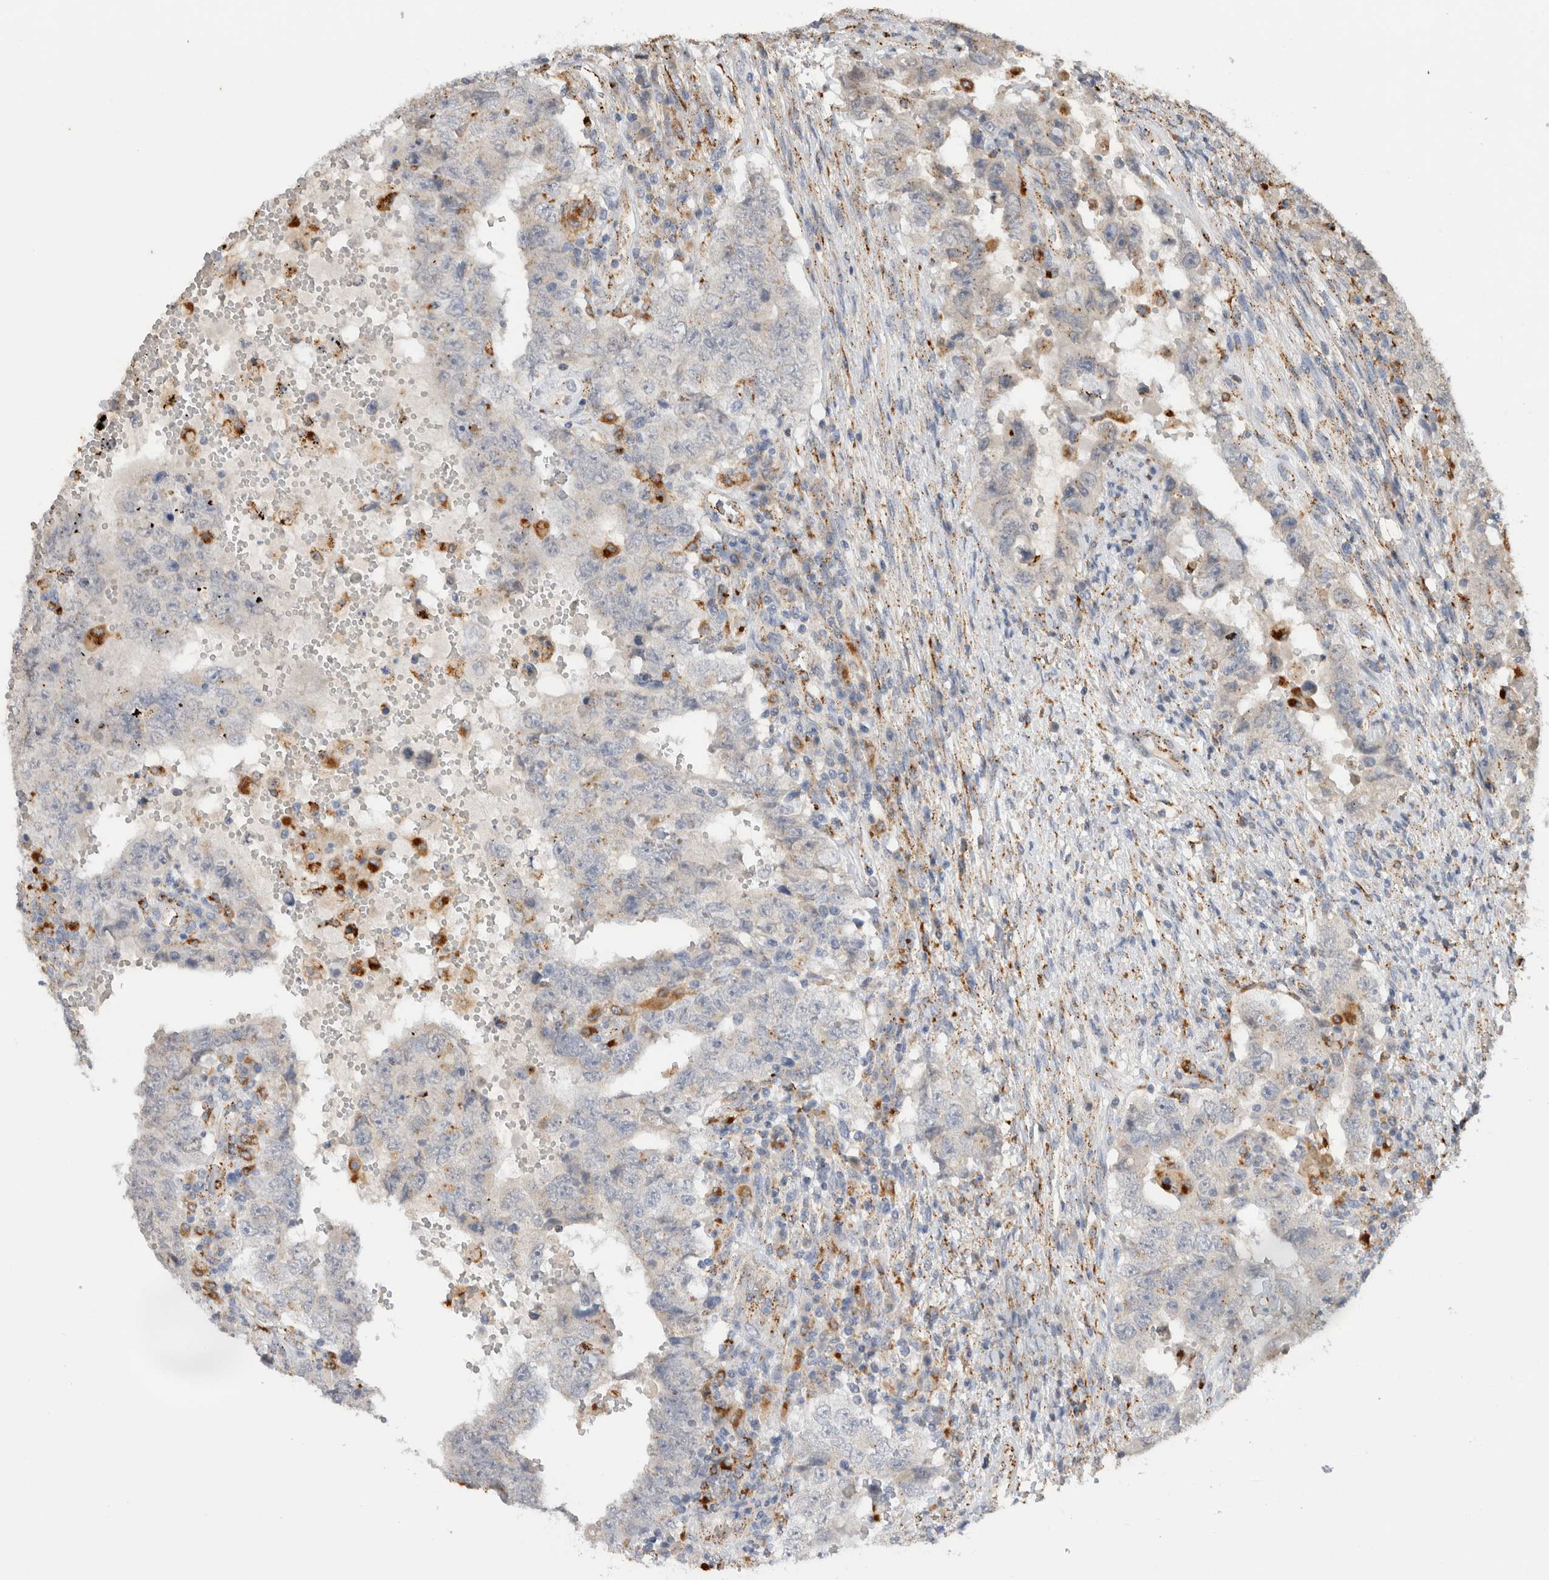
{"staining": {"intensity": "negative", "quantity": "none", "location": "none"}, "tissue": "testis cancer", "cell_type": "Tumor cells", "image_type": "cancer", "snomed": [{"axis": "morphology", "description": "Carcinoma, Embryonal, NOS"}, {"axis": "topography", "description": "Testis"}], "caption": "This is an immunohistochemistry image of human testis embryonal carcinoma. There is no expression in tumor cells.", "gene": "GNS", "patient": {"sex": "male", "age": 26}}